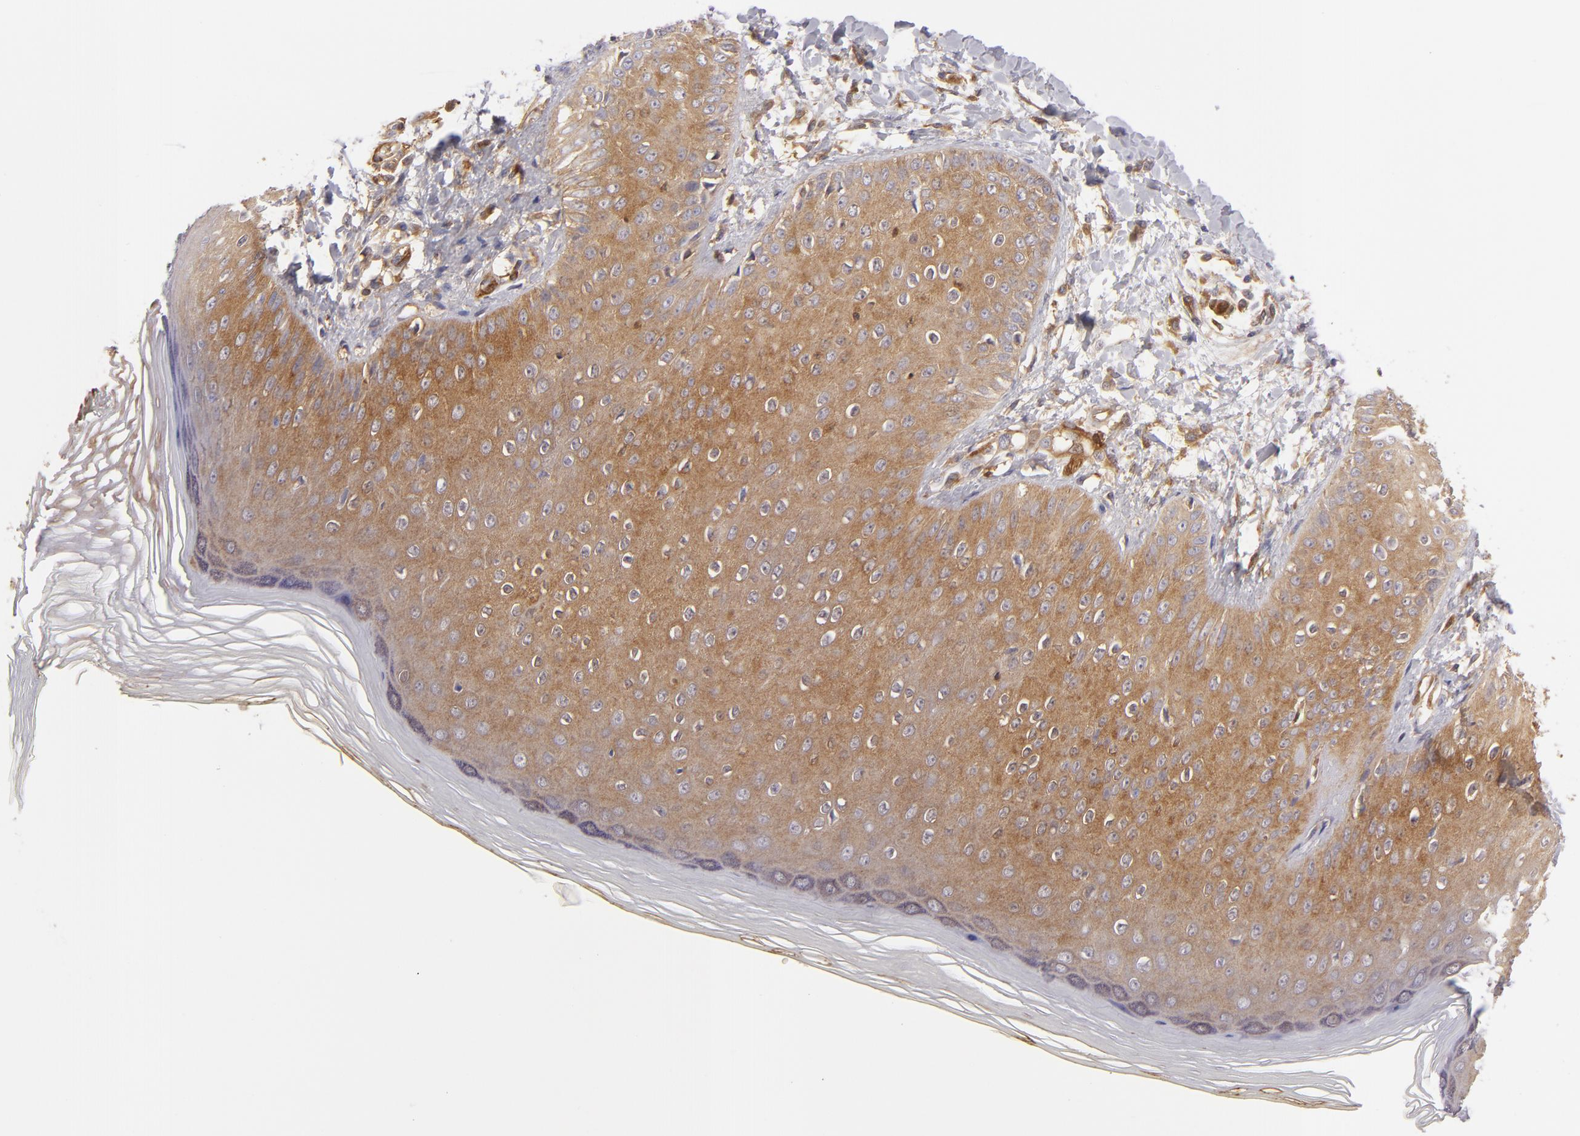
{"staining": {"intensity": "moderate", "quantity": ">75%", "location": "cytoplasmic/membranous"}, "tissue": "skin", "cell_type": "Epidermal cells", "image_type": "normal", "snomed": [{"axis": "morphology", "description": "Normal tissue, NOS"}, {"axis": "morphology", "description": "Inflammation, NOS"}, {"axis": "topography", "description": "Soft tissue"}, {"axis": "topography", "description": "Anal"}], "caption": "High-power microscopy captured an IHC photomicrograph of unremarkable skin, revealing moderate cytoplasmic/membranous expression in approximately >75% of epidermal cells.", "gene": "VCL", "patient": {"sex": "female", "age": 15}}